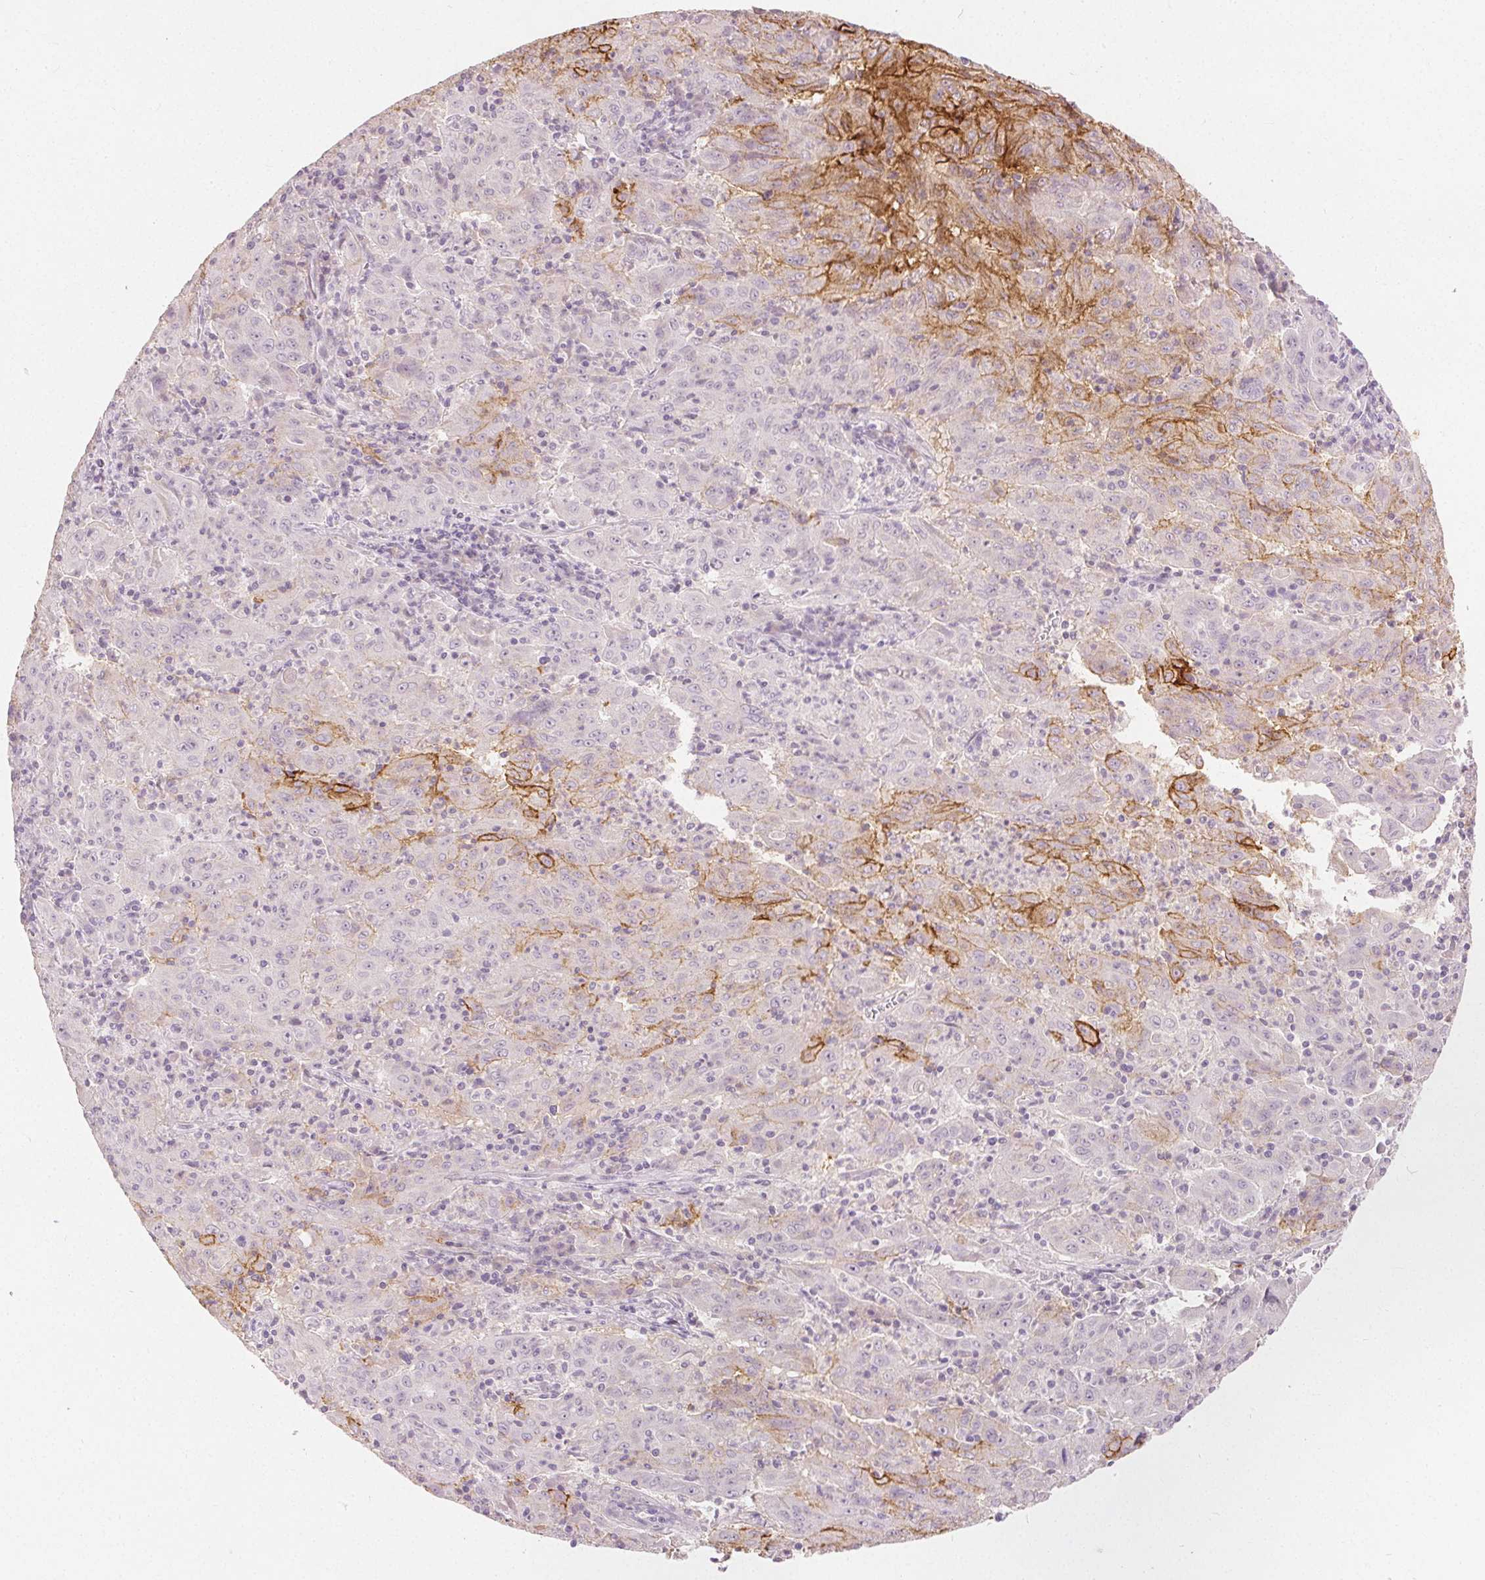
{"staining": {"intensity": "moderate", "quantity": "<25%", "location": "cytoplasmic/membranous"}, "tissue": "pancreatic cancer", "cell_type": "Tumor cells", "image_type": "cancer", "snomed": [{"axis": "morphology", "description": "Adenocarcinoma, NOS"}, {"axis": "topography", "description": "Pancreas"}], "caption": "Pancreatic adenocarcinoma stained for a protein demonstrates moderate cytoplasmic/membranous positivity in tumor cells. (IHC, brightfield microscopy, high magnification).", "gene": "CA12", "patient": {"sex": "male", "age": 63}}